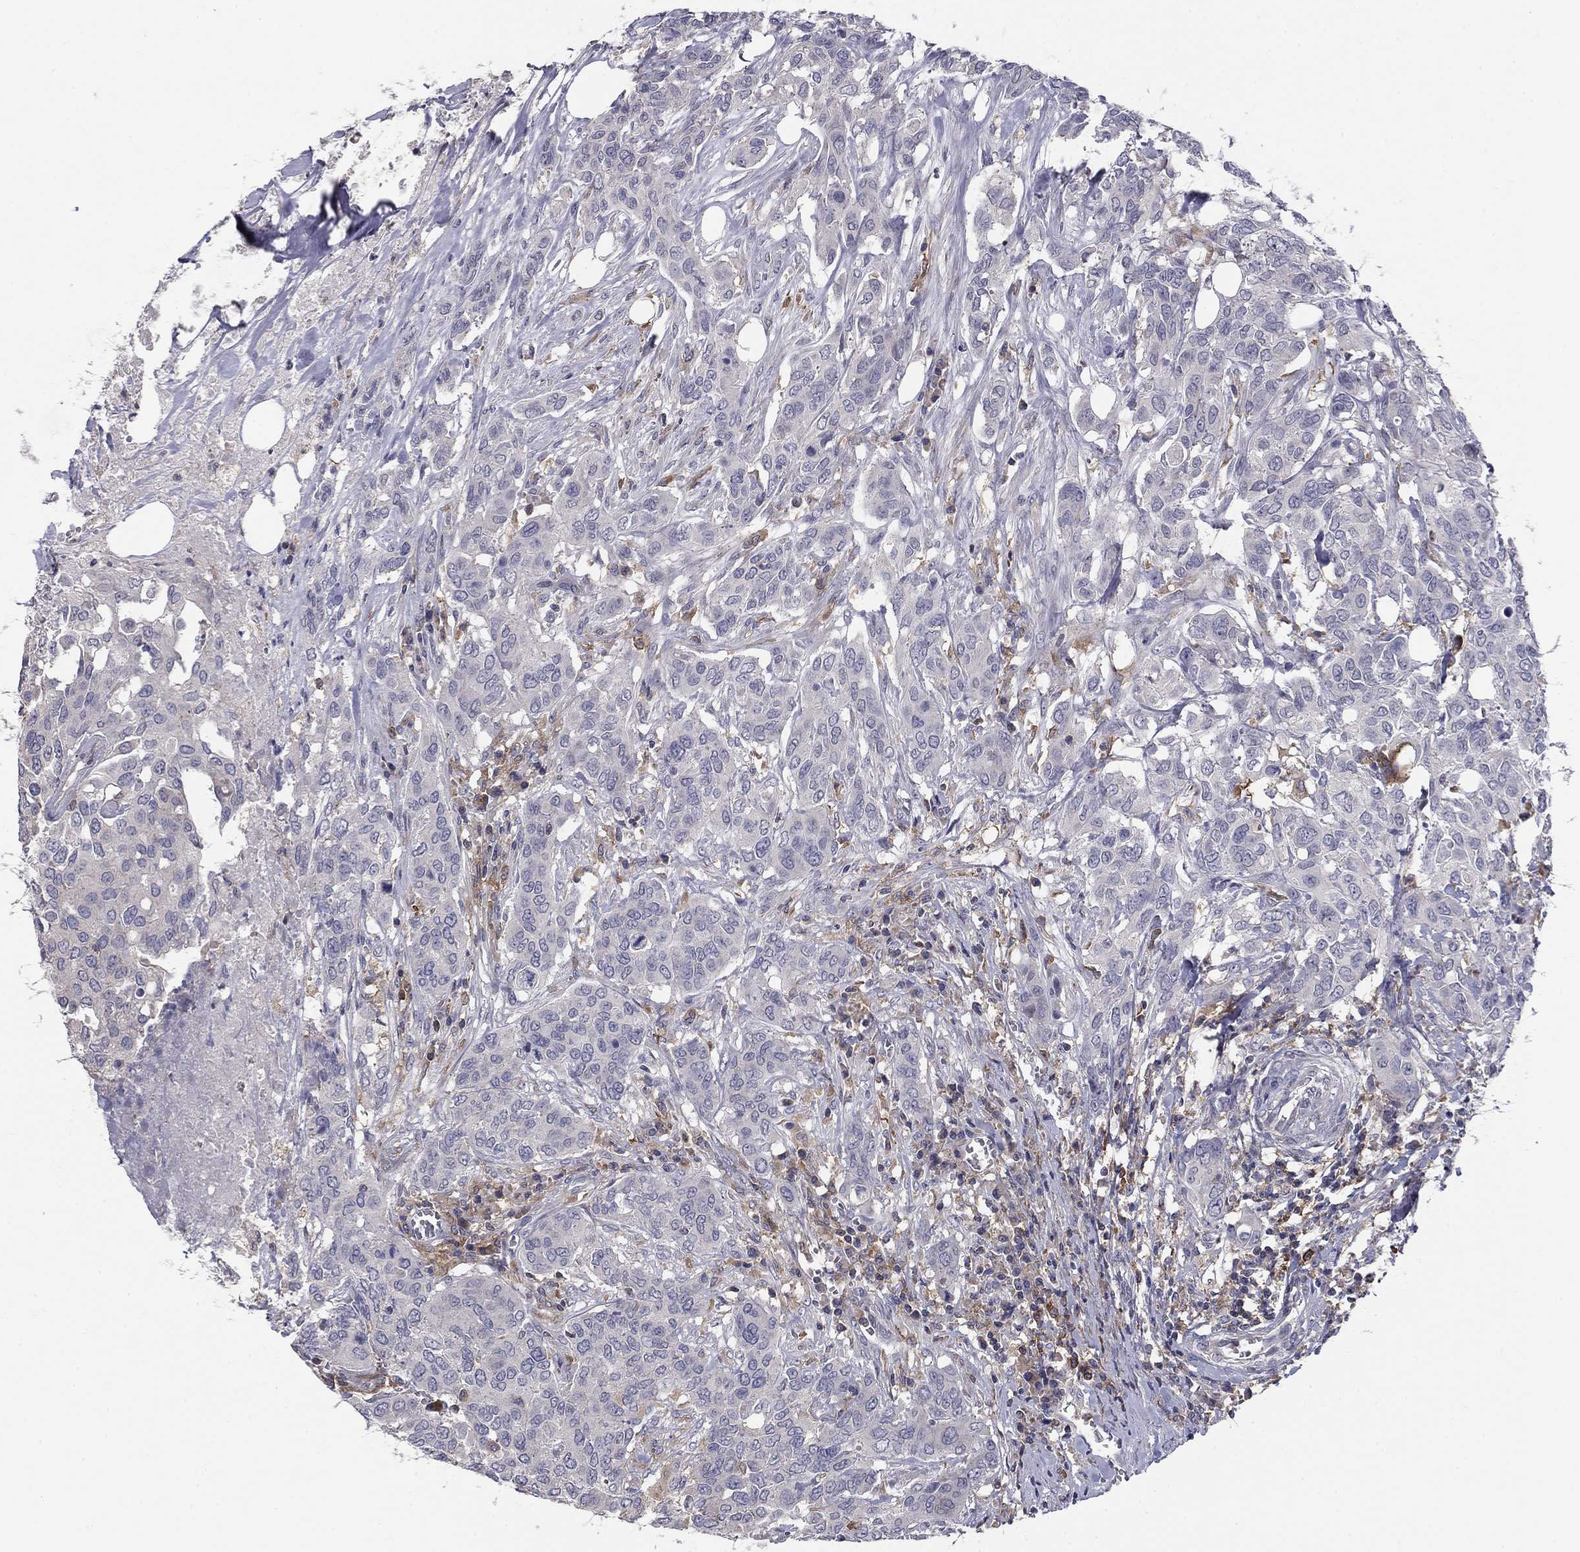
{"staining": {"intensity": "negative", "quantity": "none", "location": "none"}, "tissue": "urothelial cancer", "cell_type": "Tumor cells", "image_type": "cancer", "snomed": [{"axis": "morphology", "description": "Urothelial carcinoma, NOS"}, {"axis": "morphology", "description": "Urothelial carcinoma, High grade"}, {"axis": "topography", "description": "Urinary bladder"}], "caption": "Tumor cells are negative for protein expression in human transitional cell carcinoma.", "gene": "PLCB2", "patient": {"sex": "male", "age": 63}}